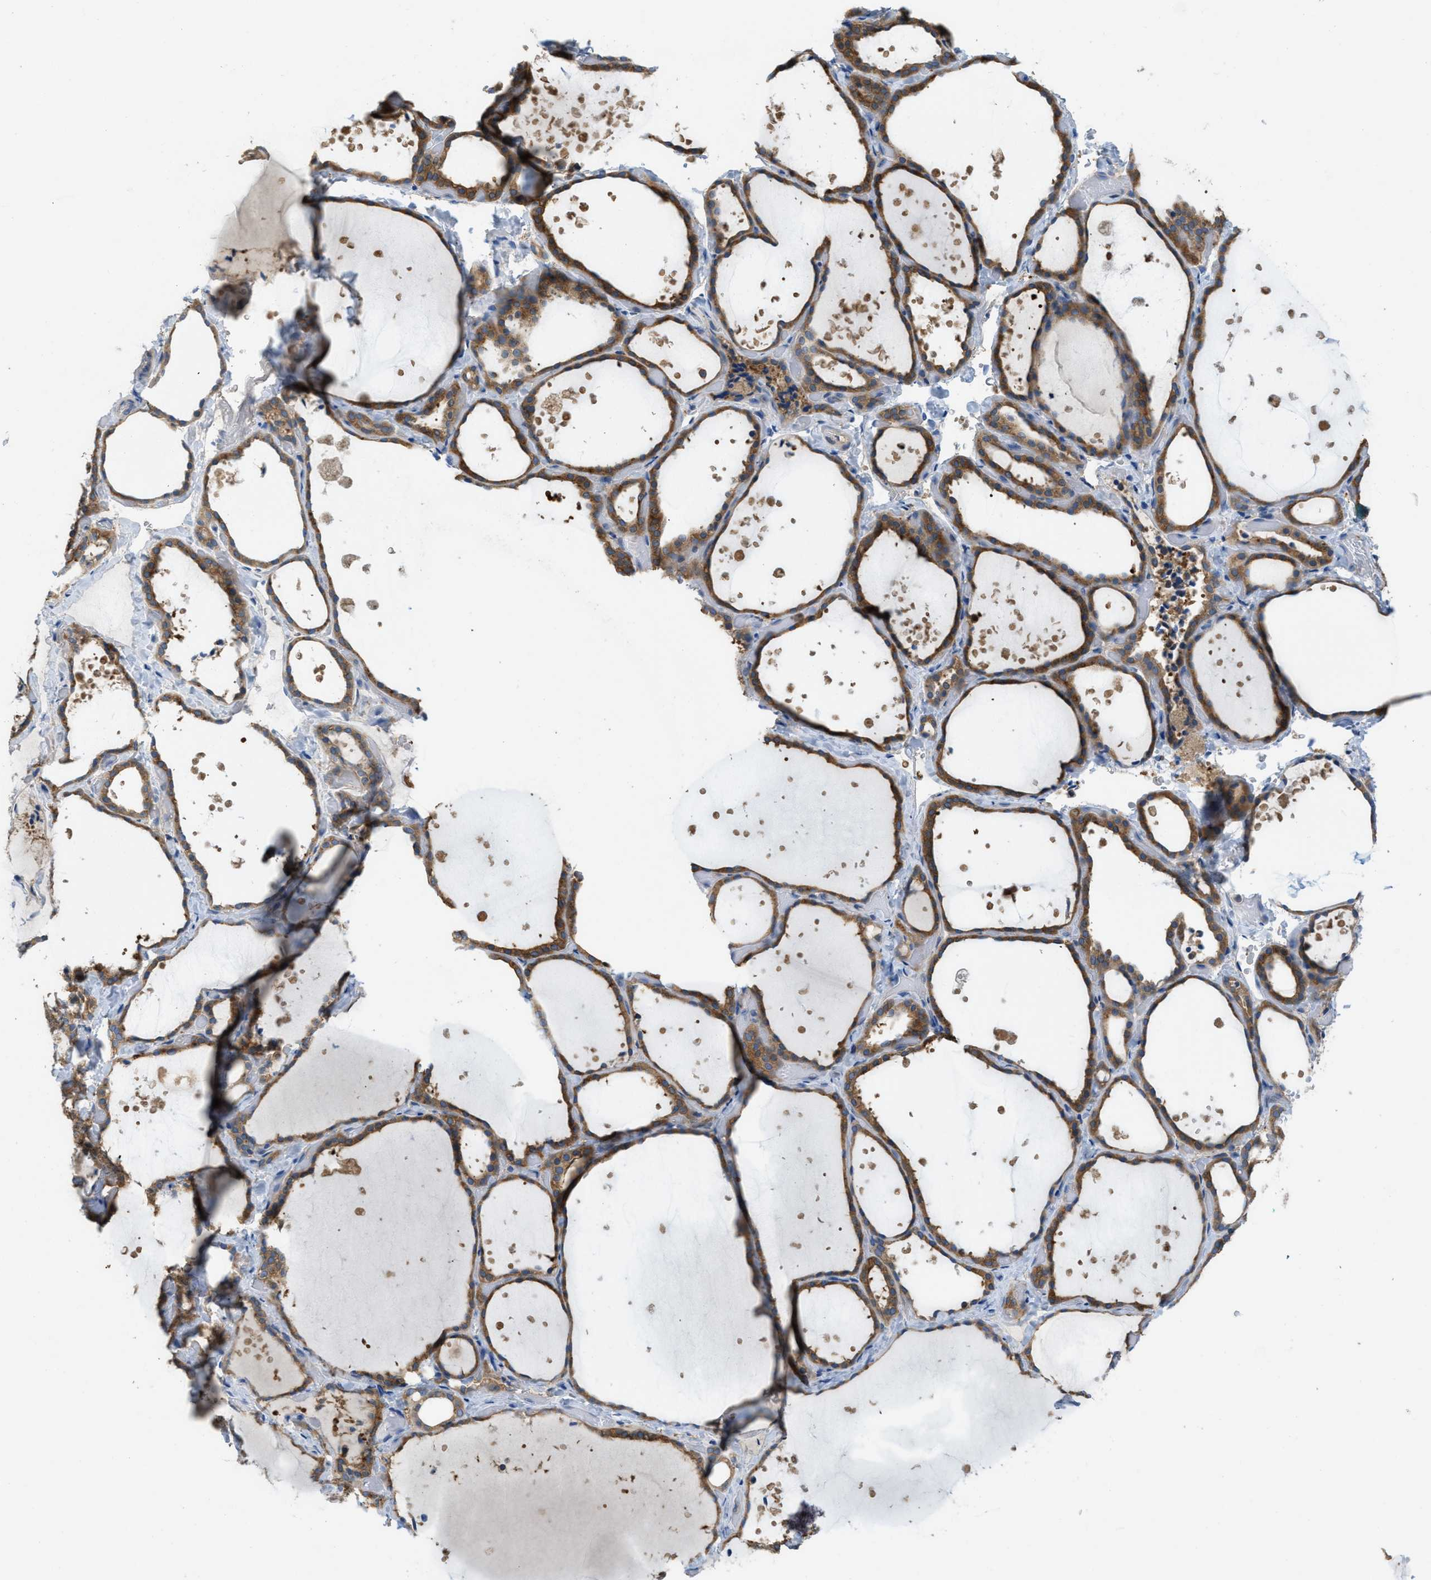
{"staining": {"intensity": "strong", "quantity": ">75%", "location": "cytoplasmic/membranous"}, "tissue": "thyroid gland", "cell_type": "Glandular cells", "image_type": "normal", "snomed": [{"axis": "morphology", "description": "Normal tissue, NOS"}, {"axis": "topography", "description": "Thyroid gland"}], "caption": "A high-resolution histopathology image shows immunohistochemistry (IHC) staining of normal thyroid gland, which shows strong cytoplasmic/membranous expression in approximately >75% of glandular cells. The staining is performed using DAB brown chromogen to label protein expression. The nuclei are counter-stained blue using hematoxylin.", "gene": "UBA5", "patient": {"sex": "female", "age": 44}}